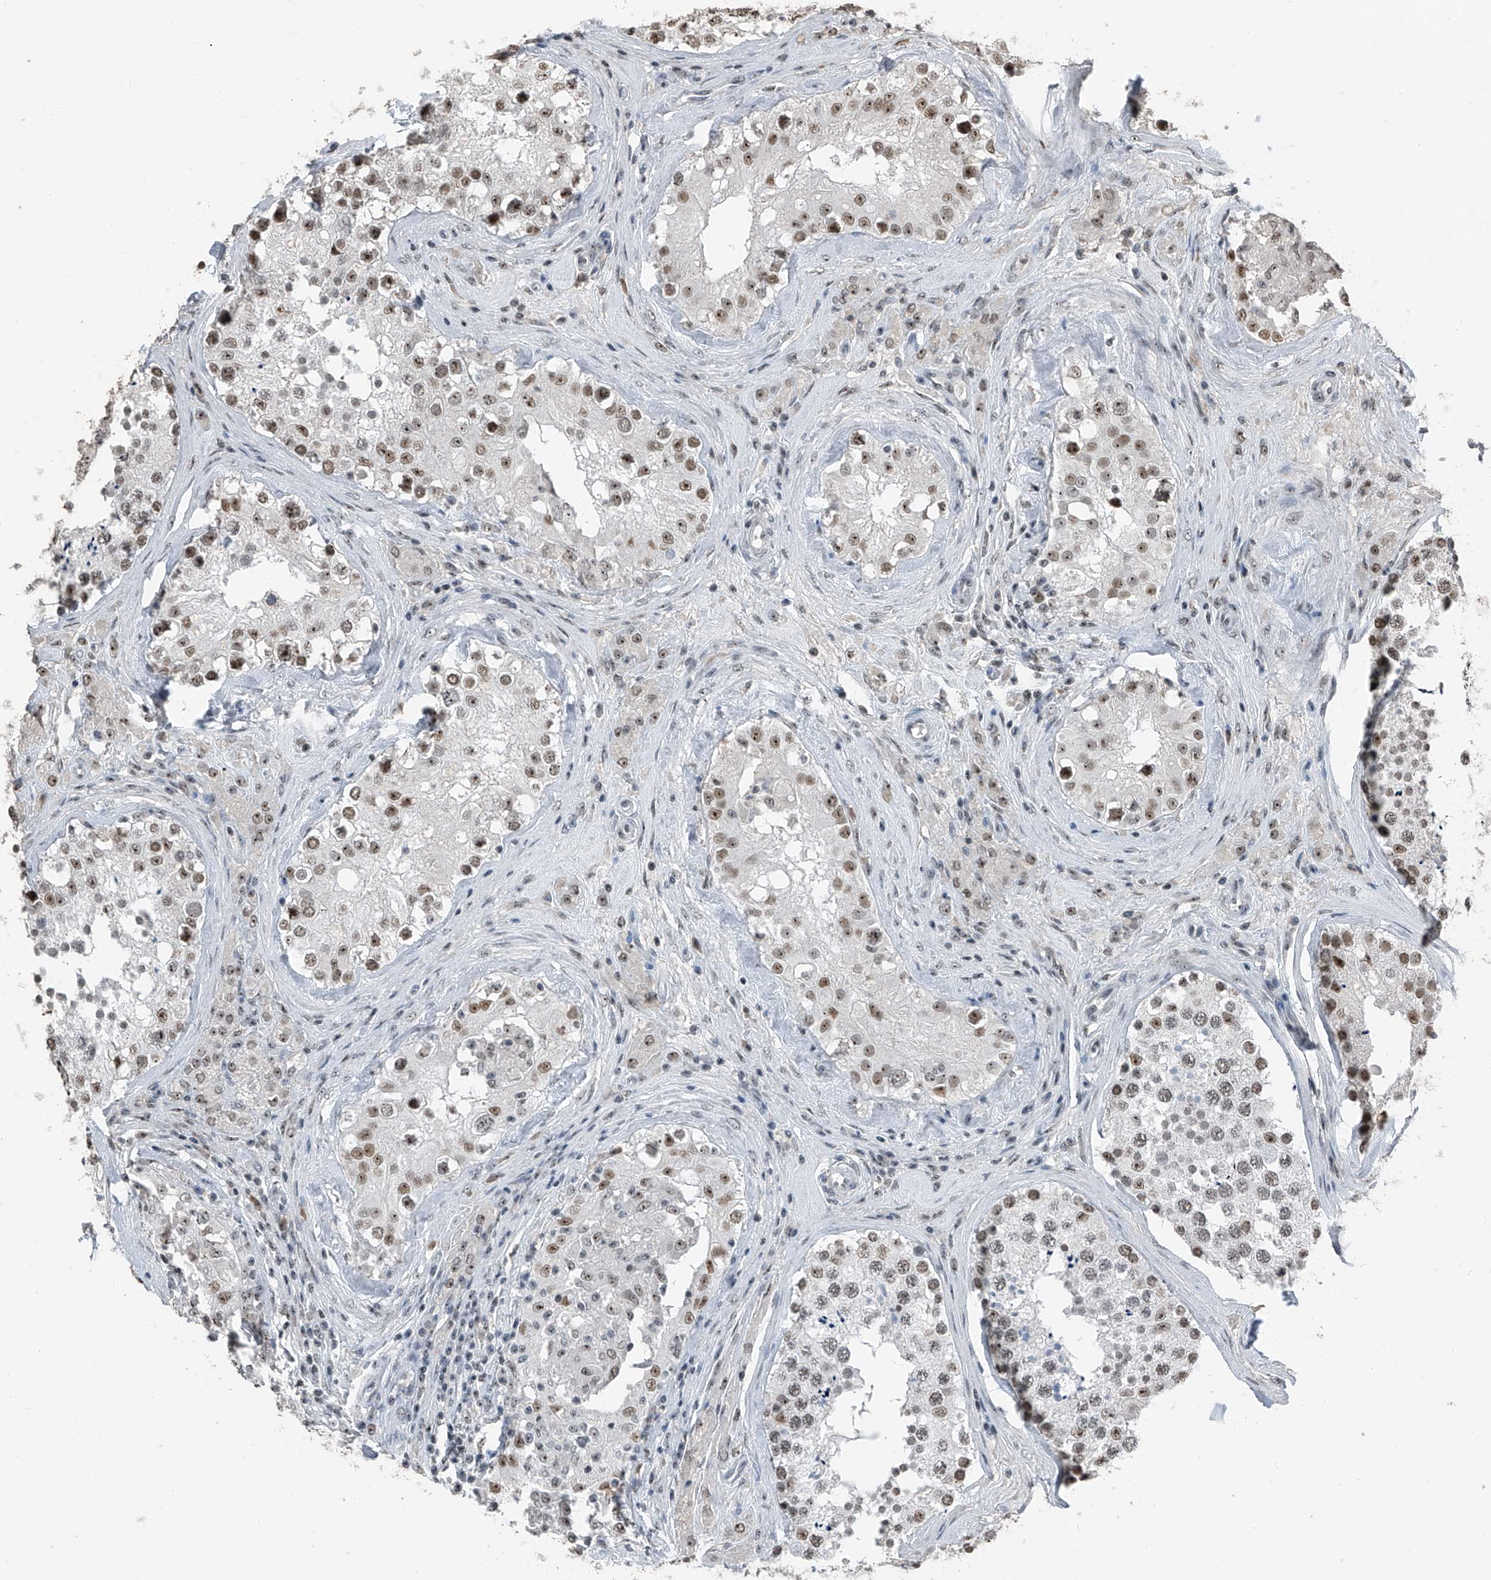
{"staining": {"intensity": "moderate", "quantity": ">75%", "location": "nuclear"}, "tissue": "testis", "cell_type": "Cells in seminiferous ducts", "image_type": "normal", "snomed": [{"axis": "morphology", "description": "Normal tissue, NOS"}, {"axis": "topography", "description": "Testis"}], "caption": "Human testis stained with a brown dye displays moderate nuclear positive positivity in about >75% of cells in seminiferous ducts.", "gene": "TCOF1", "patient": {"sex": "male", "age": 46}}